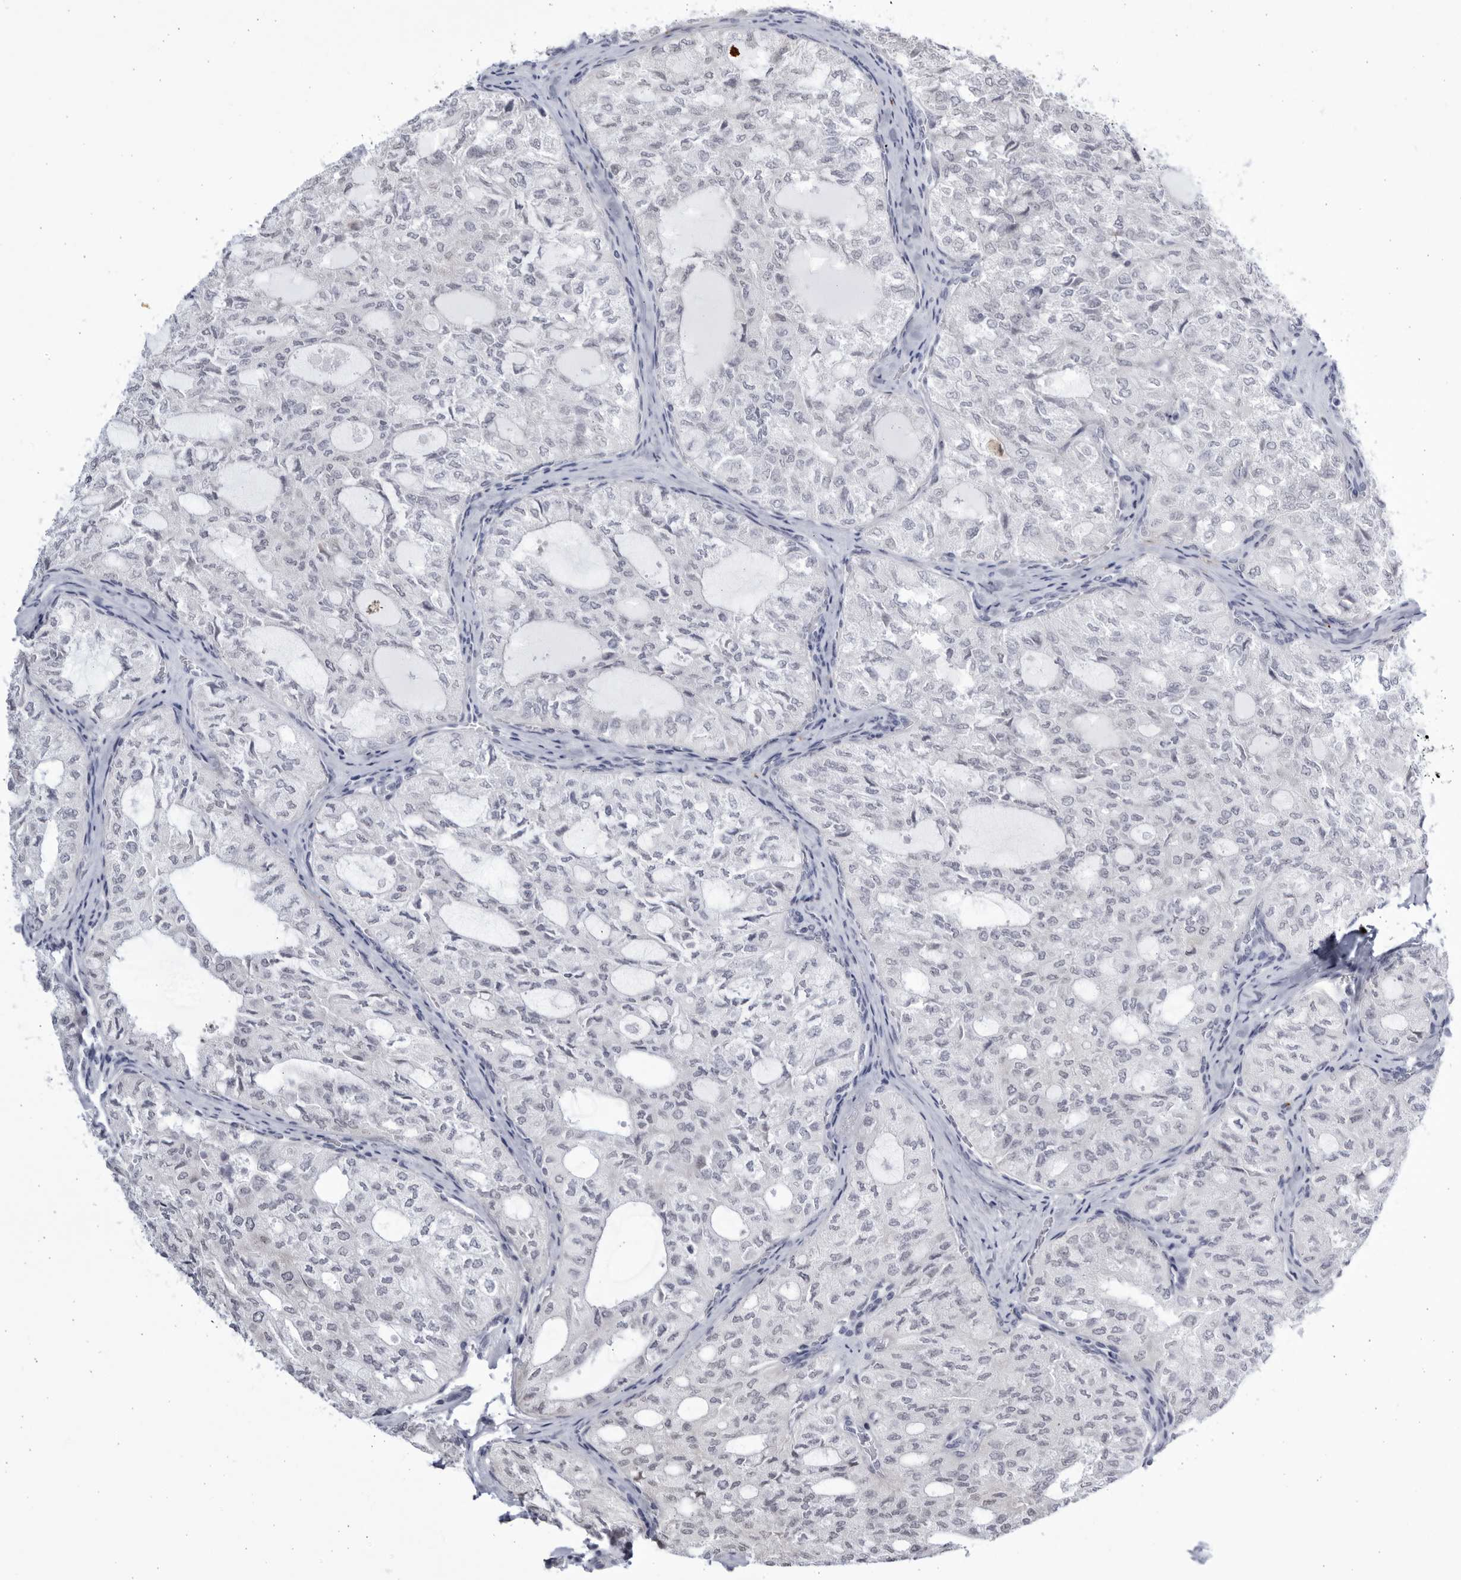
{"staining": {"intensity": "negative", "quantity": "none", "location": "none"}, "tissue": "thyroid cancer", "cell_type": "Tumor cells", "image_type": "cancer", "snomed": [{"axis": "morphology", "description": "Follicular adenoma carcinoma, NOS"}, {"axis": "topography", "description": "Thyroid gland"}], "caption": "A micrograph of human thyroid cancer is negative for staining in tumor cells. Nuclei are stained in blue.", "gene": "CCDC181", "patient": {"sex": "male", "age": 75}}